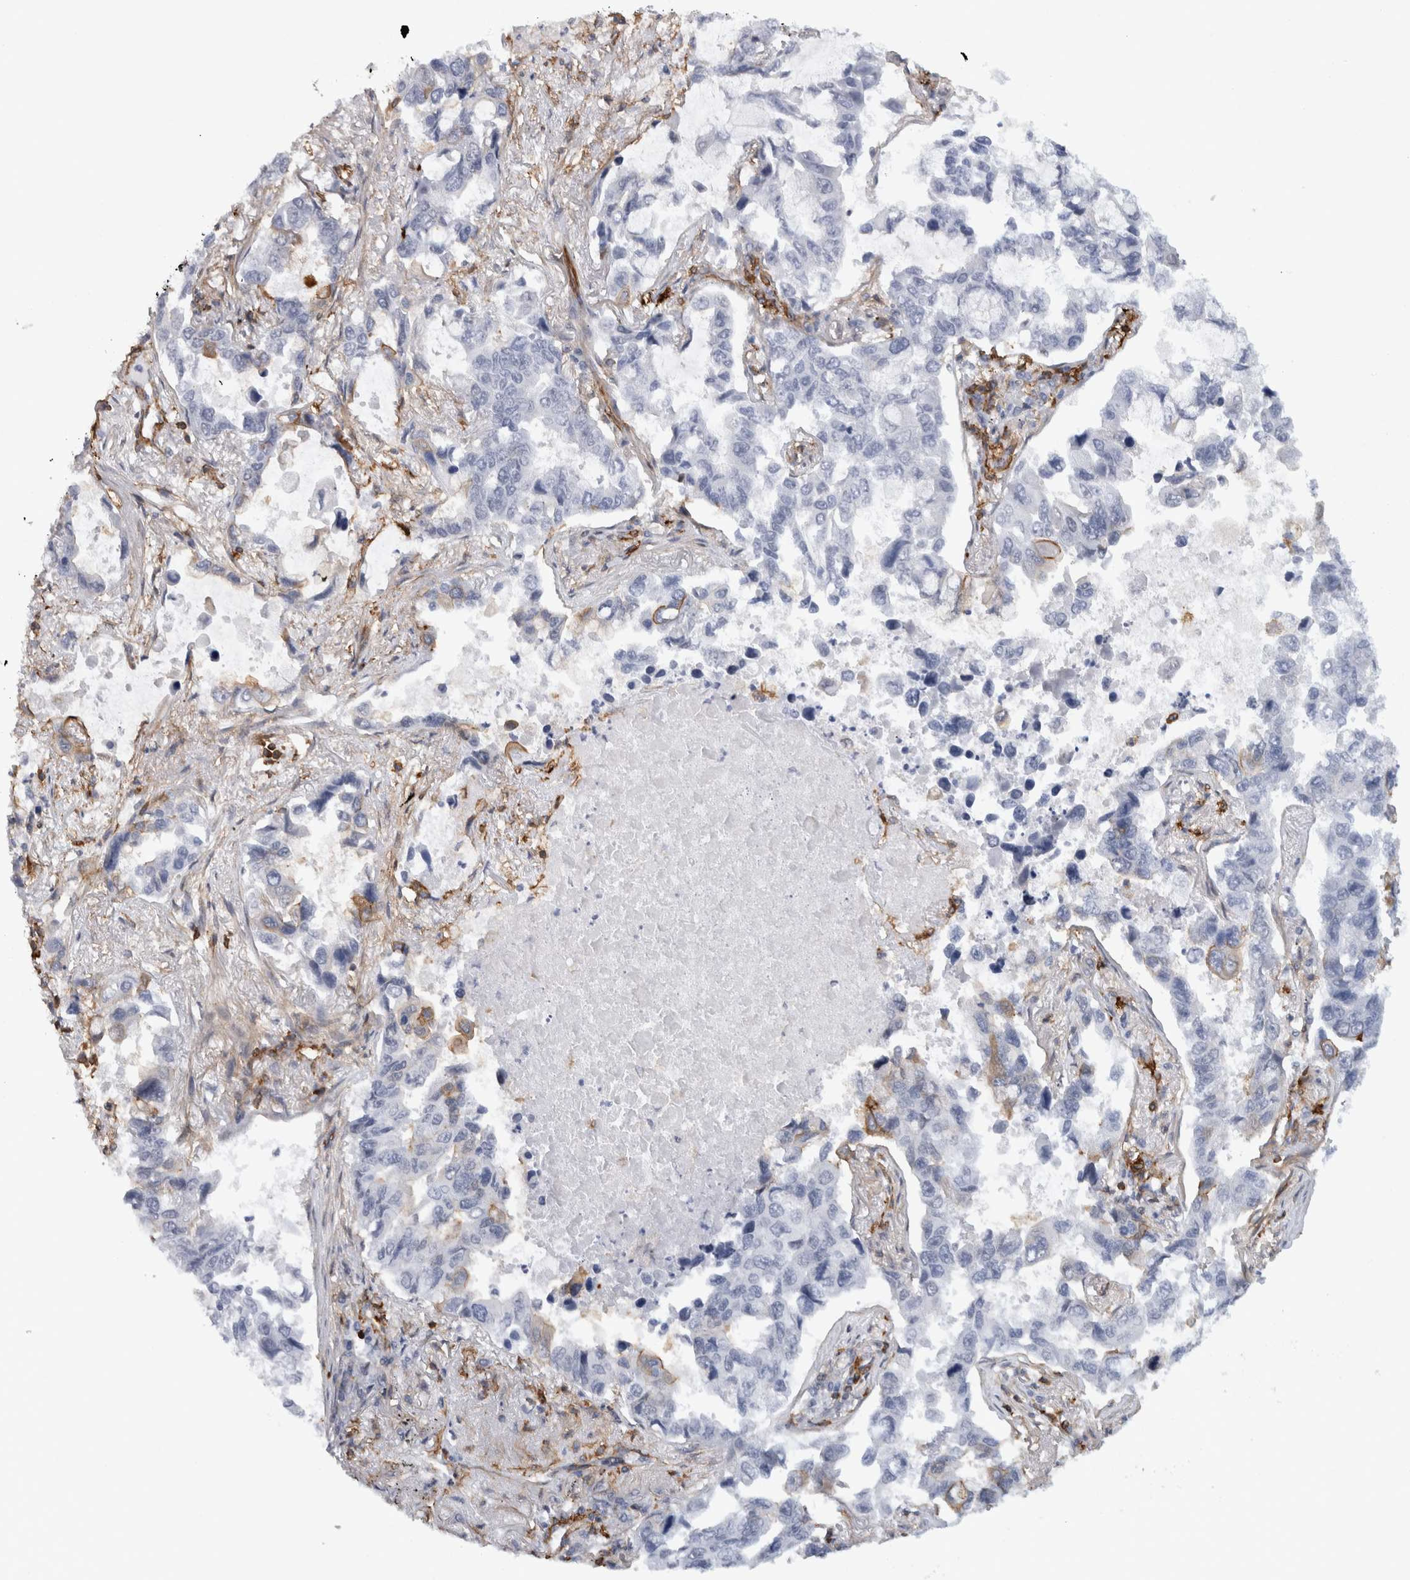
{"staining": {"intensity": "negative", "quantity": "none", "location": "none"}, "tissue": "lung cancer", "cell_type": "Tumor cells", "image_type": "cancer", "snomed": [{"axis": "morphology", "description": "Adenocarcinoma, NOS"}, {"axis": "topography", "description": "Lung"}], "caption": "Immunohistochemistry photomicrograph of neoplastic tissue: lung cancer (adenocarcinoma) stained with DAB demonstrates no significant protein staining in tumor cells.", "gene": "AHNAK", "patient": {"sex": "male", "age": 64}}